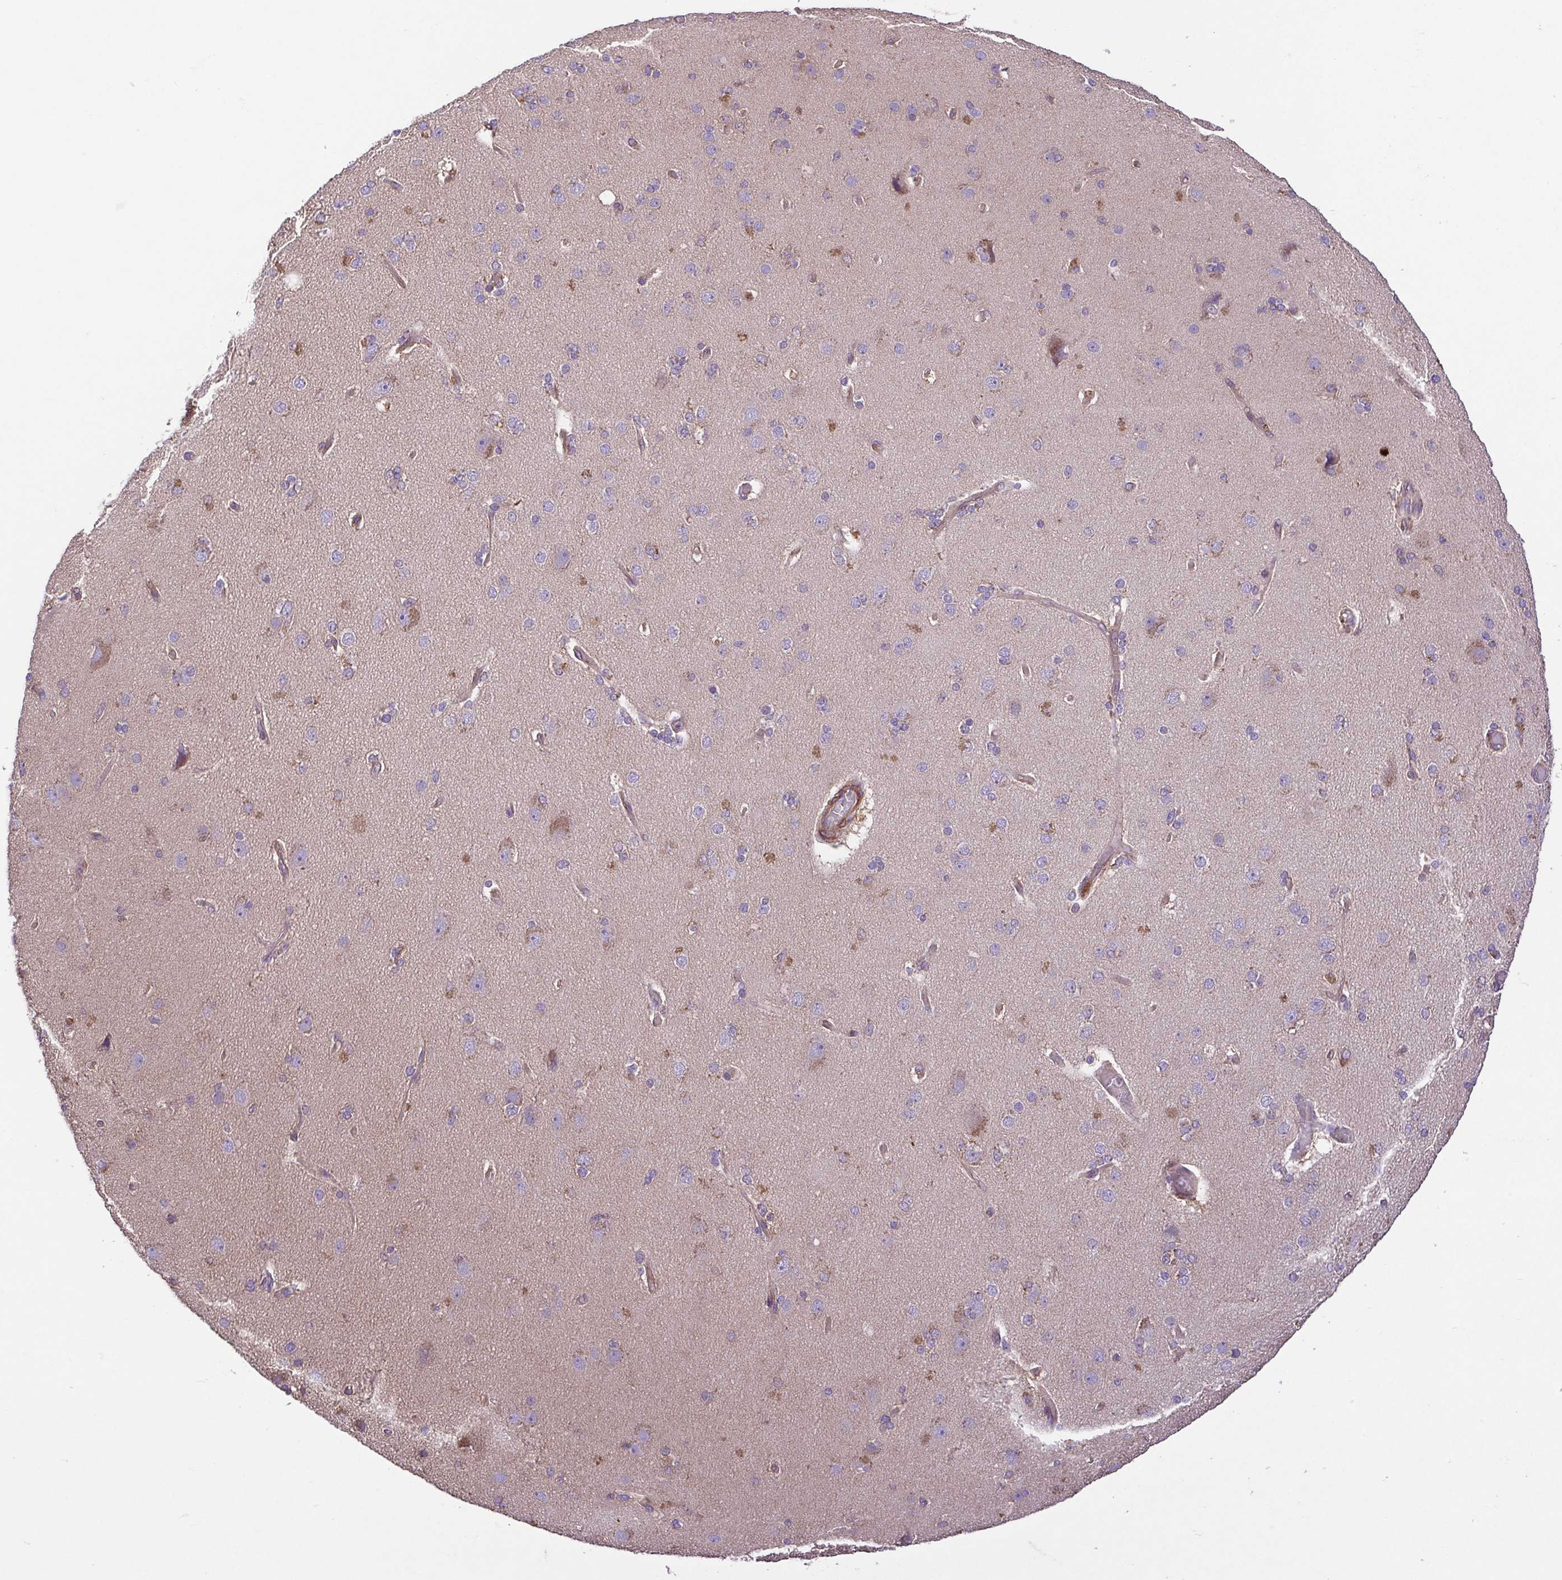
{"staining": {"intensity": "weak", "quantity": ">75%", "location": "cytoplasmic/membranous"}, "tissue": "cerebral cortex", "cell_type": "Endothelial cells", "image_type": "normal", "snomed": [{"axis": "morphology", "description": "Normal tissue, NOS"}, {"axis": "morphology", "description": "Glioma, malignant, High grade"}, {"axis": "topography", "description": "Cerebral cortex"}], "caption": "High-magnification brightfield microscopy of normal cerebral cortex stained with DAB (3,3'-diaminobenzidine) (brown) and counterstained with hematoxylin (blue). endothelial cells exhibit weak cytoplasmic/membranous positivity is appreciated in approximately>75% of cells. (Stains: DAB (3,3'-diaminobenzidine) in brown, nuclei in blue, Microscopy: brightfield microscopy at high magnification).", "gene": "IDE", "patient": {"sex": "male", "age": 71}}